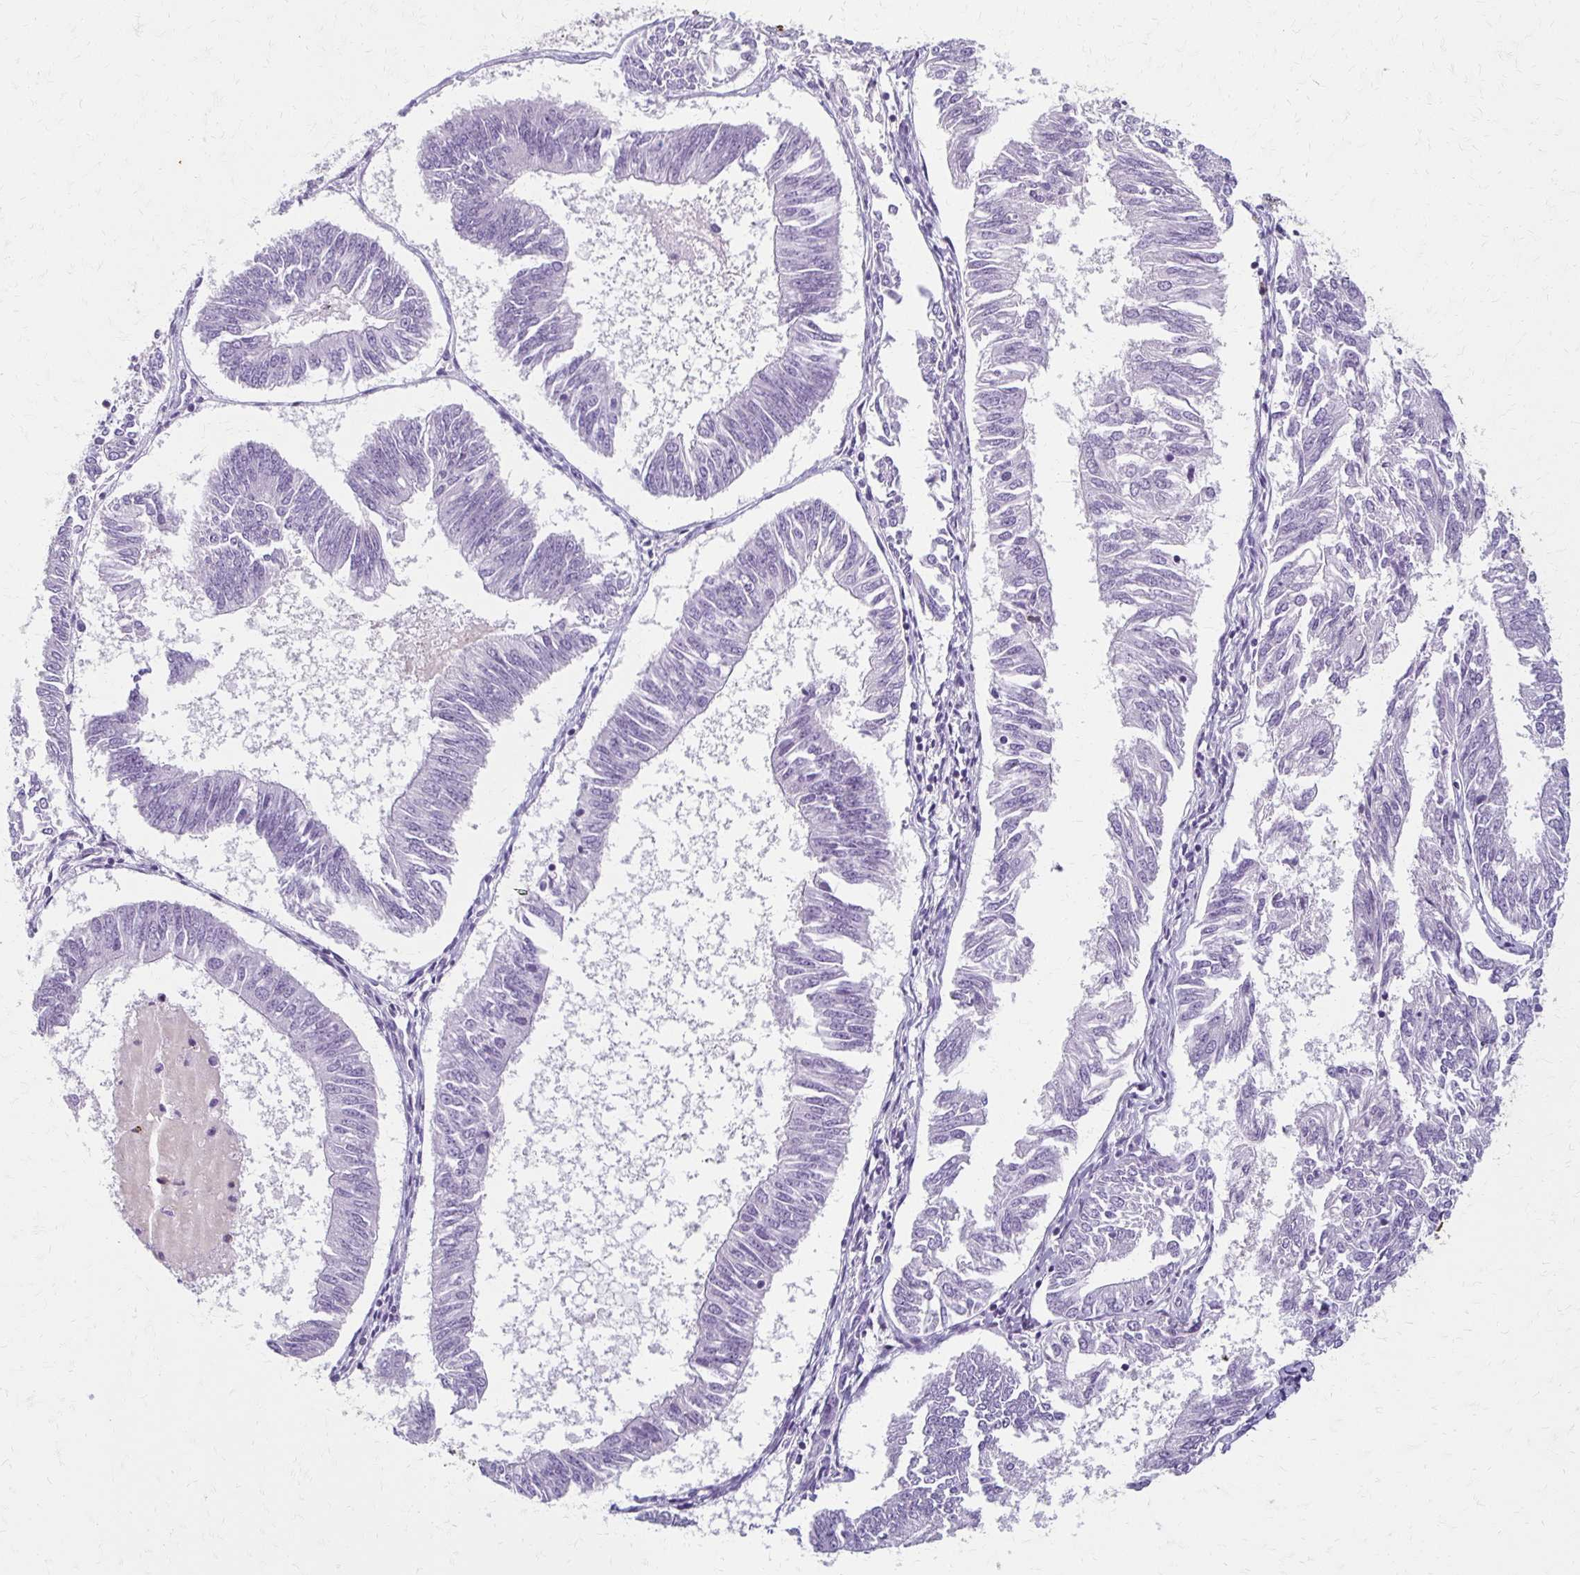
{"staining": {"intensity": "negative", "quantity": "none", "location": "none"}, "tissue": "endometrial cancer", "cell_type": "Tumor cells", "image_type": "cancer", "snomed": [{"axis": "morphology", "description": "Adenocarcinoma, NOS"}, {"axis": "topography", "description": "Endometrium"}], "caption": "IHC histopathology image of neoplastic tissue: endometrial adenocarcinoma stained with DAB (3,3'-diaminobenzidine) displays no significant protein expression in tumor cells.", "gene": "BBS12", "patient": {"sex": "female", "age": 58}}